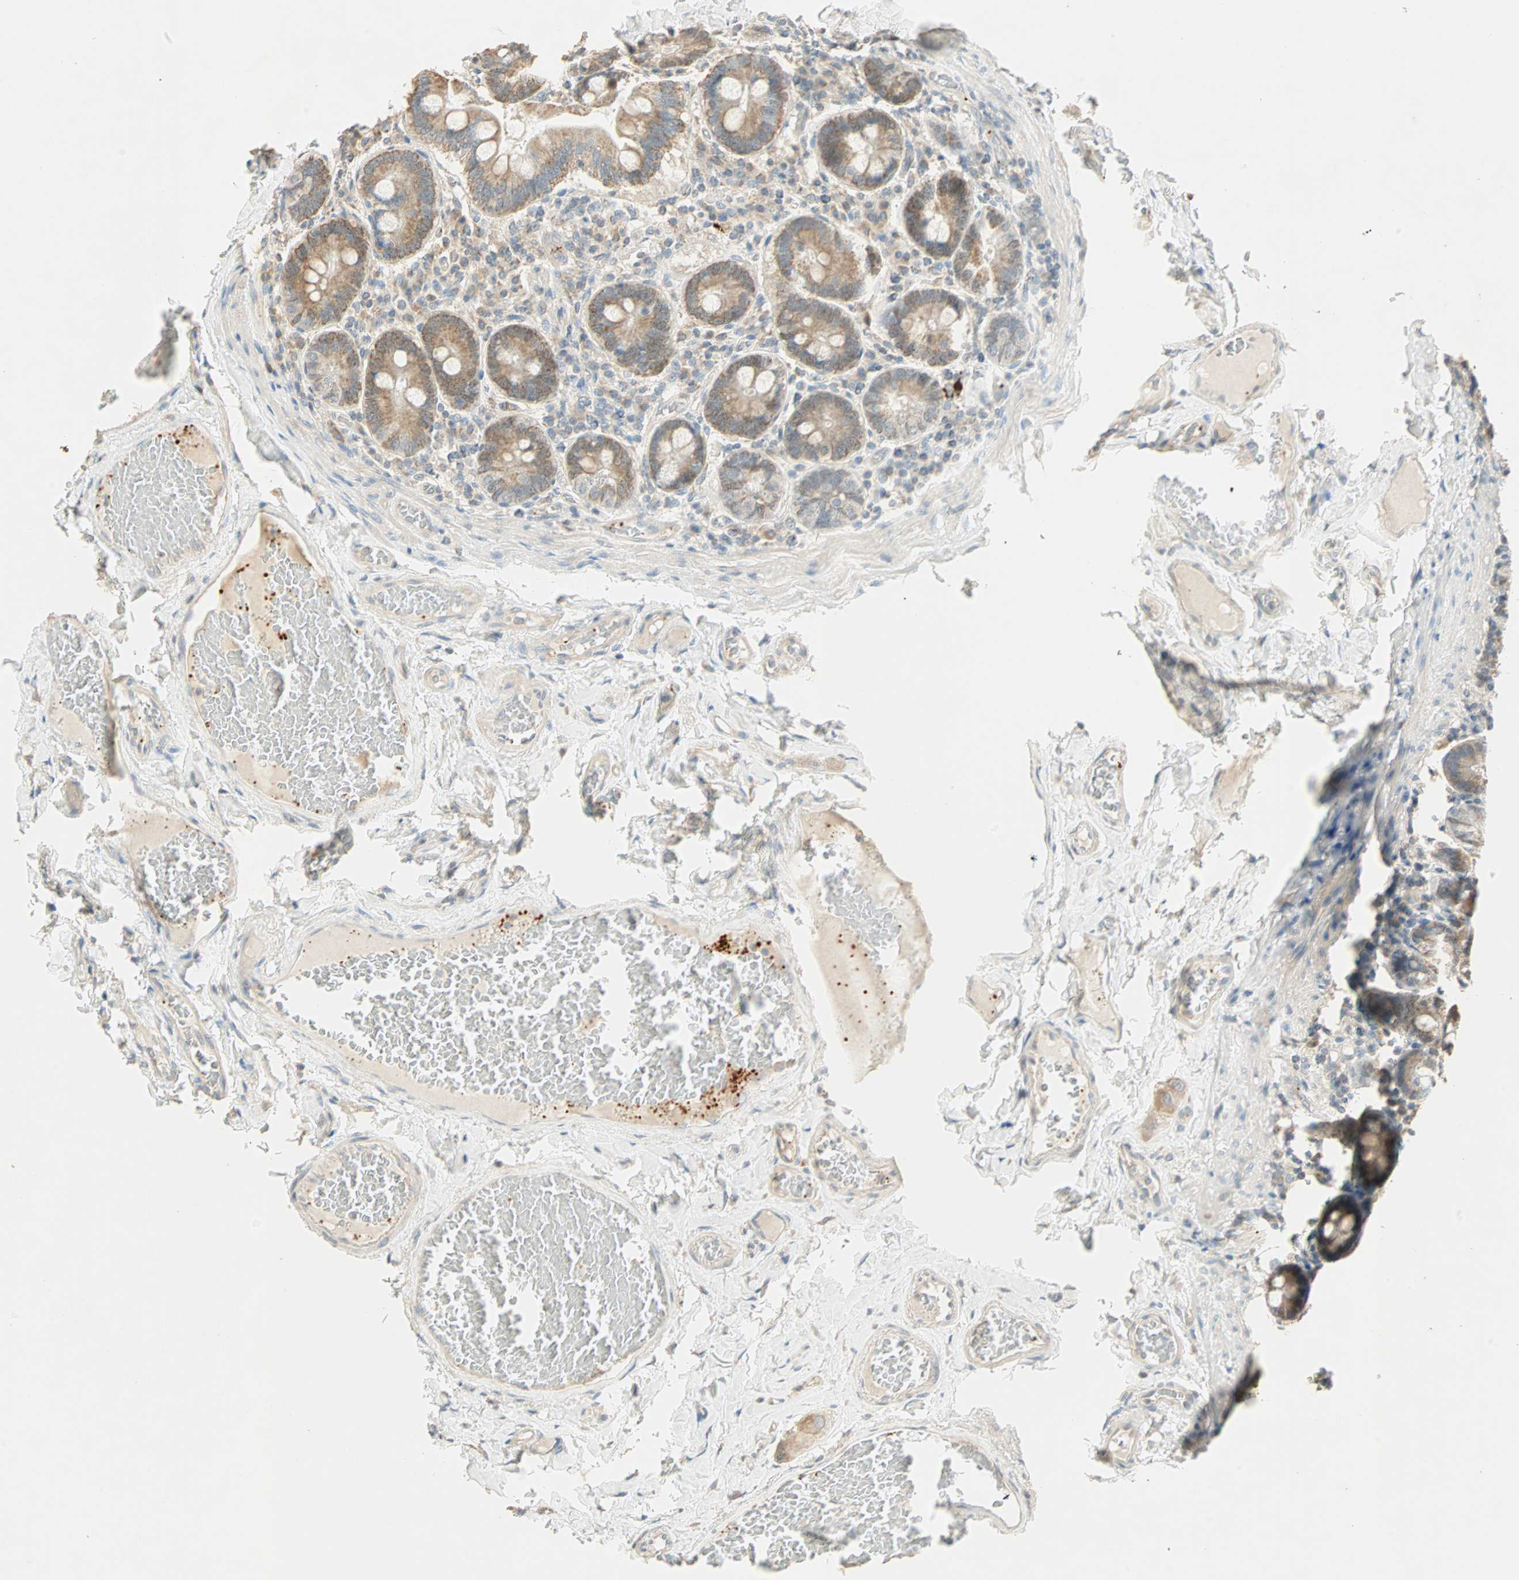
{"staining": {"intensity": "moderate", "quantity": "25%-75%", "location": "cytoplasmic/membranous,nuclear"}, "tissue": "duodenum", "cell_type": "Glandular cells", "image_type": "normal", "snomed": [{"axis": "morphology", "description": "Normal tissue, NOS"}, {"axis": "topography", "description": "Duodenum"}], "caption": "Glandular cells show medium levels of moderate cytoplasmic/membranous,nuclear positivity in approximately 25%-75% of cells in unremarkable duodenum. Nuclei are stained in blue.", "gene": "RAD18", "patient": {"sex": "male", "age": 66}}